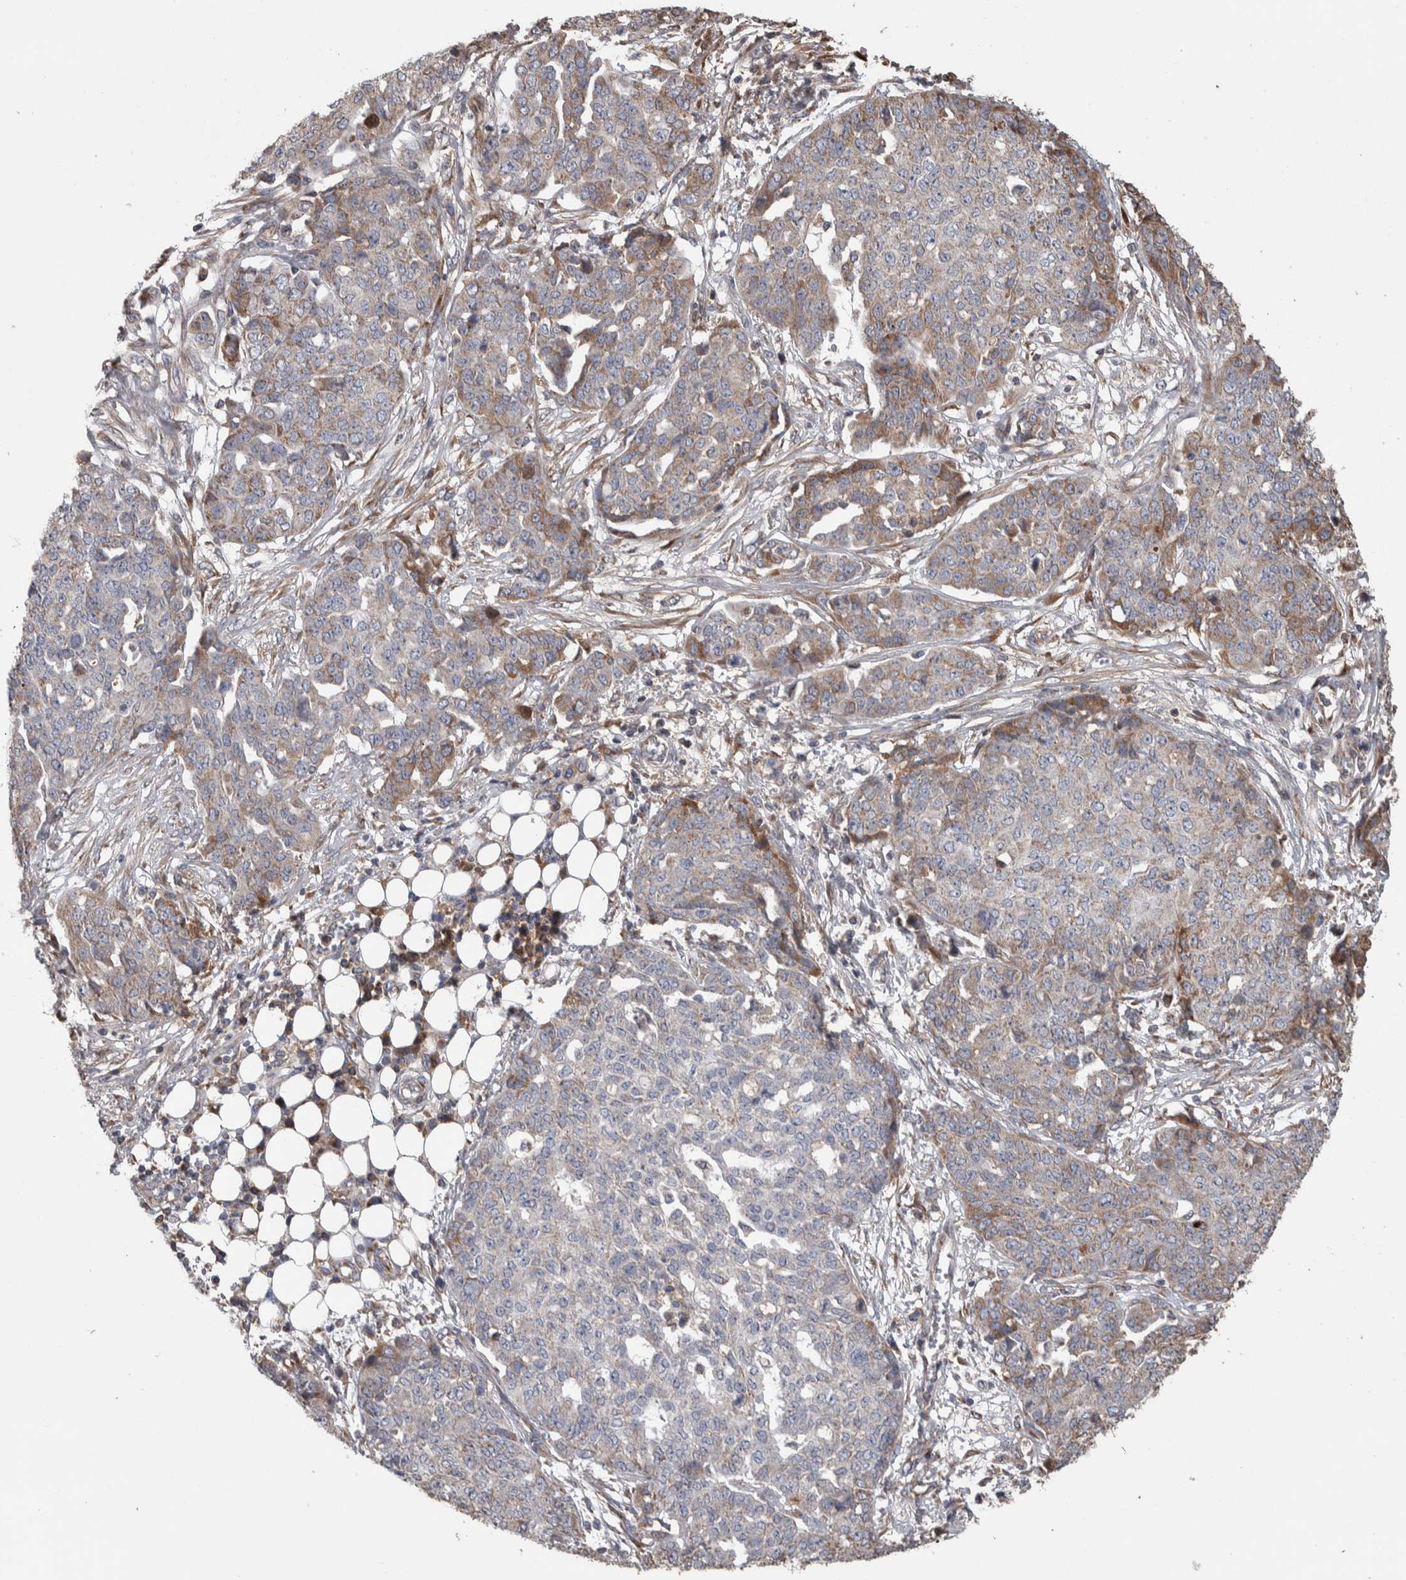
{"staining": {"intensity": "moderate", "quantity": "<25%", "location": "cytoplasmic/membranous"}, "tissue": "ovarian cancer", "cell_type": "Tumor cells", "image_type": "cancer", "snomed": [{"axis": "morphology", "description": "Cystadenocarcinoma, serous, NOS"}, {"axis": "topography", "description": "Soft tissue"}, {"axis": "topography", "description": "Ovary"}], "caption": "Moderate cytoplasmic/membranous protein staining is present in approximately <25% of tumor cells in serous cystadenocarcinoma (ovarian).", "gene": "SCO1", "patient": {"sex": "female", "age": 57}}